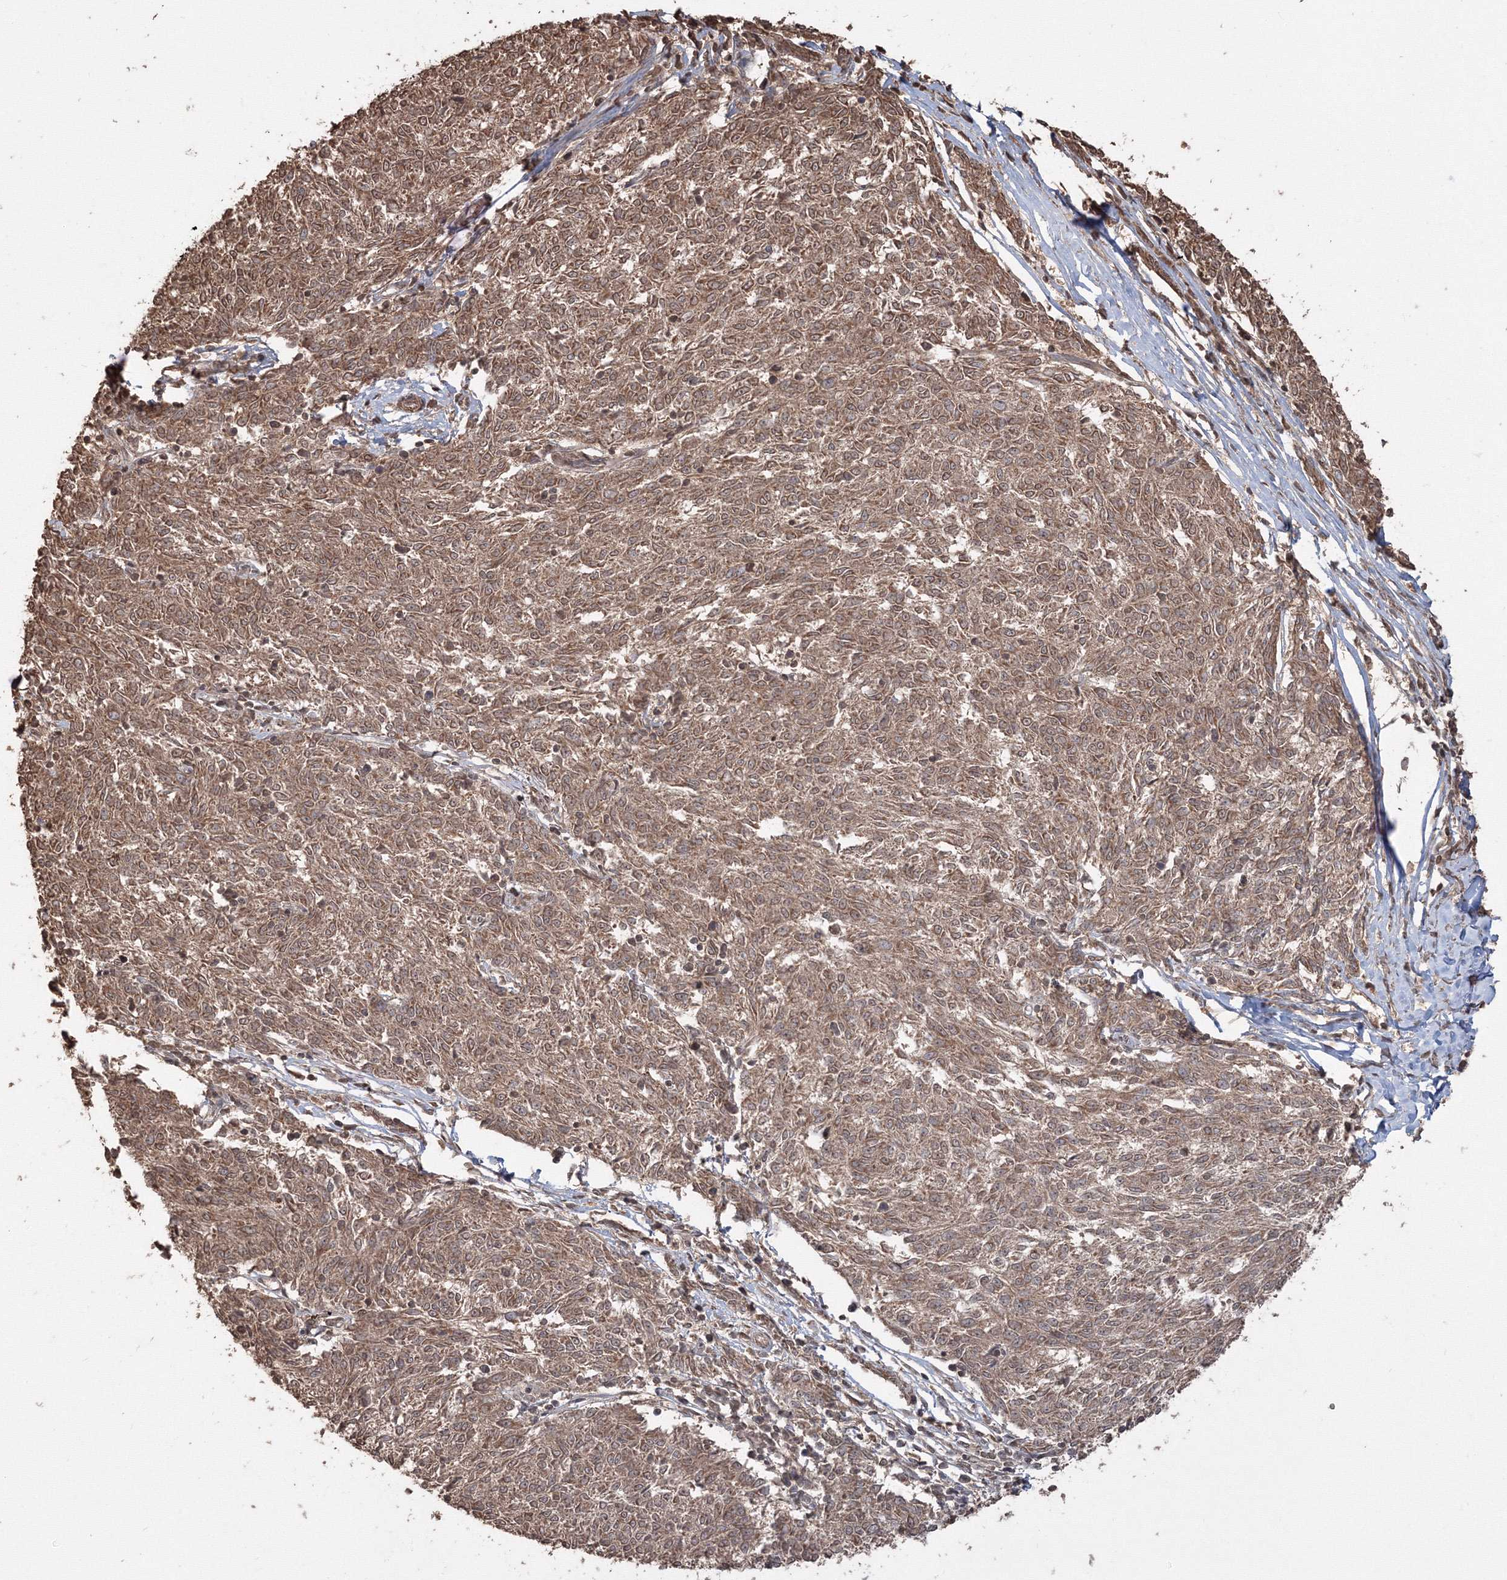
{"staining": {"intensity": "moderate", "quantity": ">75%", "location": "cytoplasmic/membranous"}, "tissue": "melanoma", "cell_type": "Tumor cells", "image_type": "cancer", "snomed": [{"axis": "morphology", "description": "Malignant melanoma, NOS"}, {"axis": "topography", "description": "Skin"}], "caption": "The micrograph demonstrates staining of malignant melanoma, revealing moderate cytoplasmic/membranous protein positivity (brown color) within tumor cells.", "gene": "CCDC122", "patient": {"sex": "female", "age": 72}}